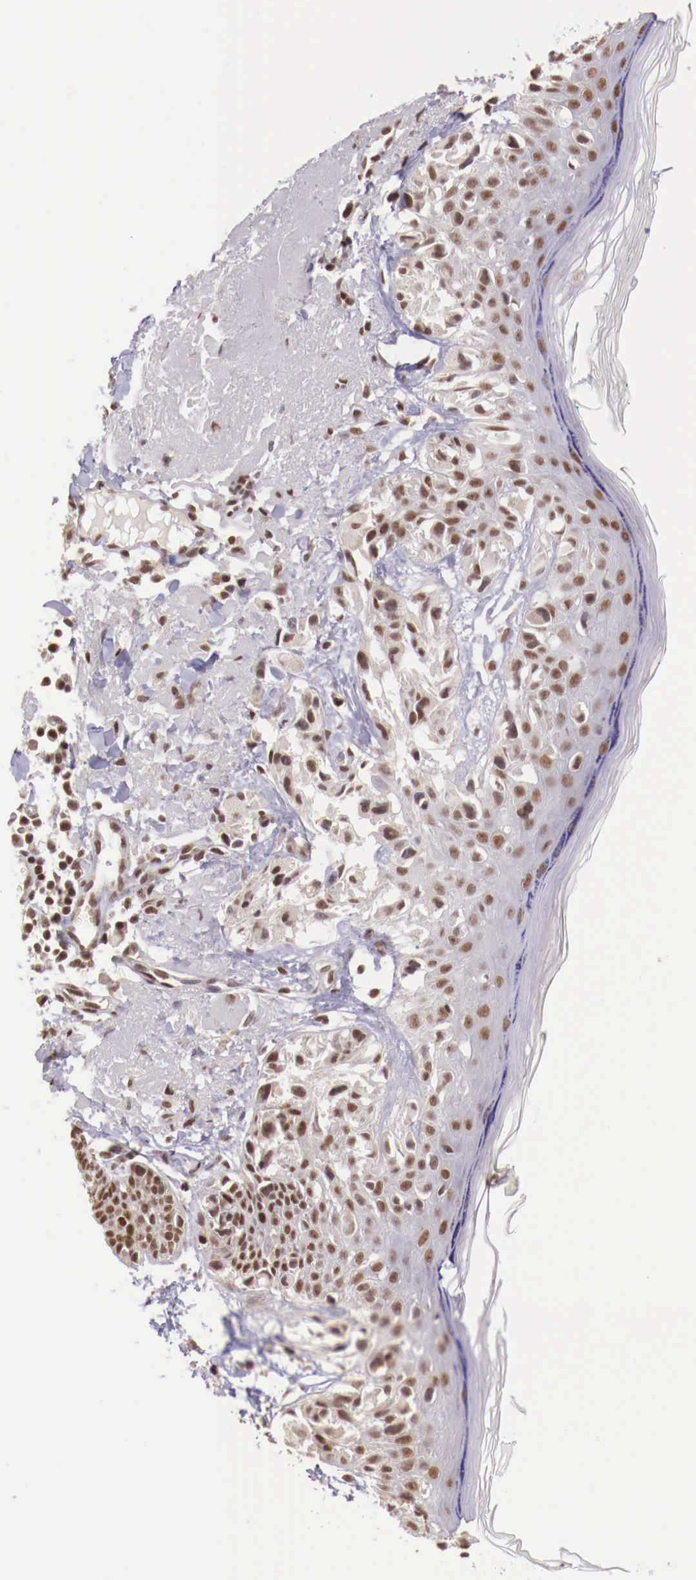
{"staining": {"intensity": "weak", "quantity": "25%-75%", "location": "nuclear"}, "tissue": "melanoma", "cell_type": "Tumor cells", "image_type": "cancer", "snomed": [{"axis": "morphology", "description": "Malignant melanoma, NOS"}, {"axis": "topography", "description": "Skin"}], "caption": "Brown immunohistochemical staining in human melanoma exhibits weak nuclear staining in approximately 25%-75% of tumor cells. The staining was performed using DAB (3,3'-diaminobenzidine), with brown indicating positive protein expression. Nuclei are stained blue with hematoxylin.", "gene": "SP1", "patient": {"sex": "male", "age": 80}}